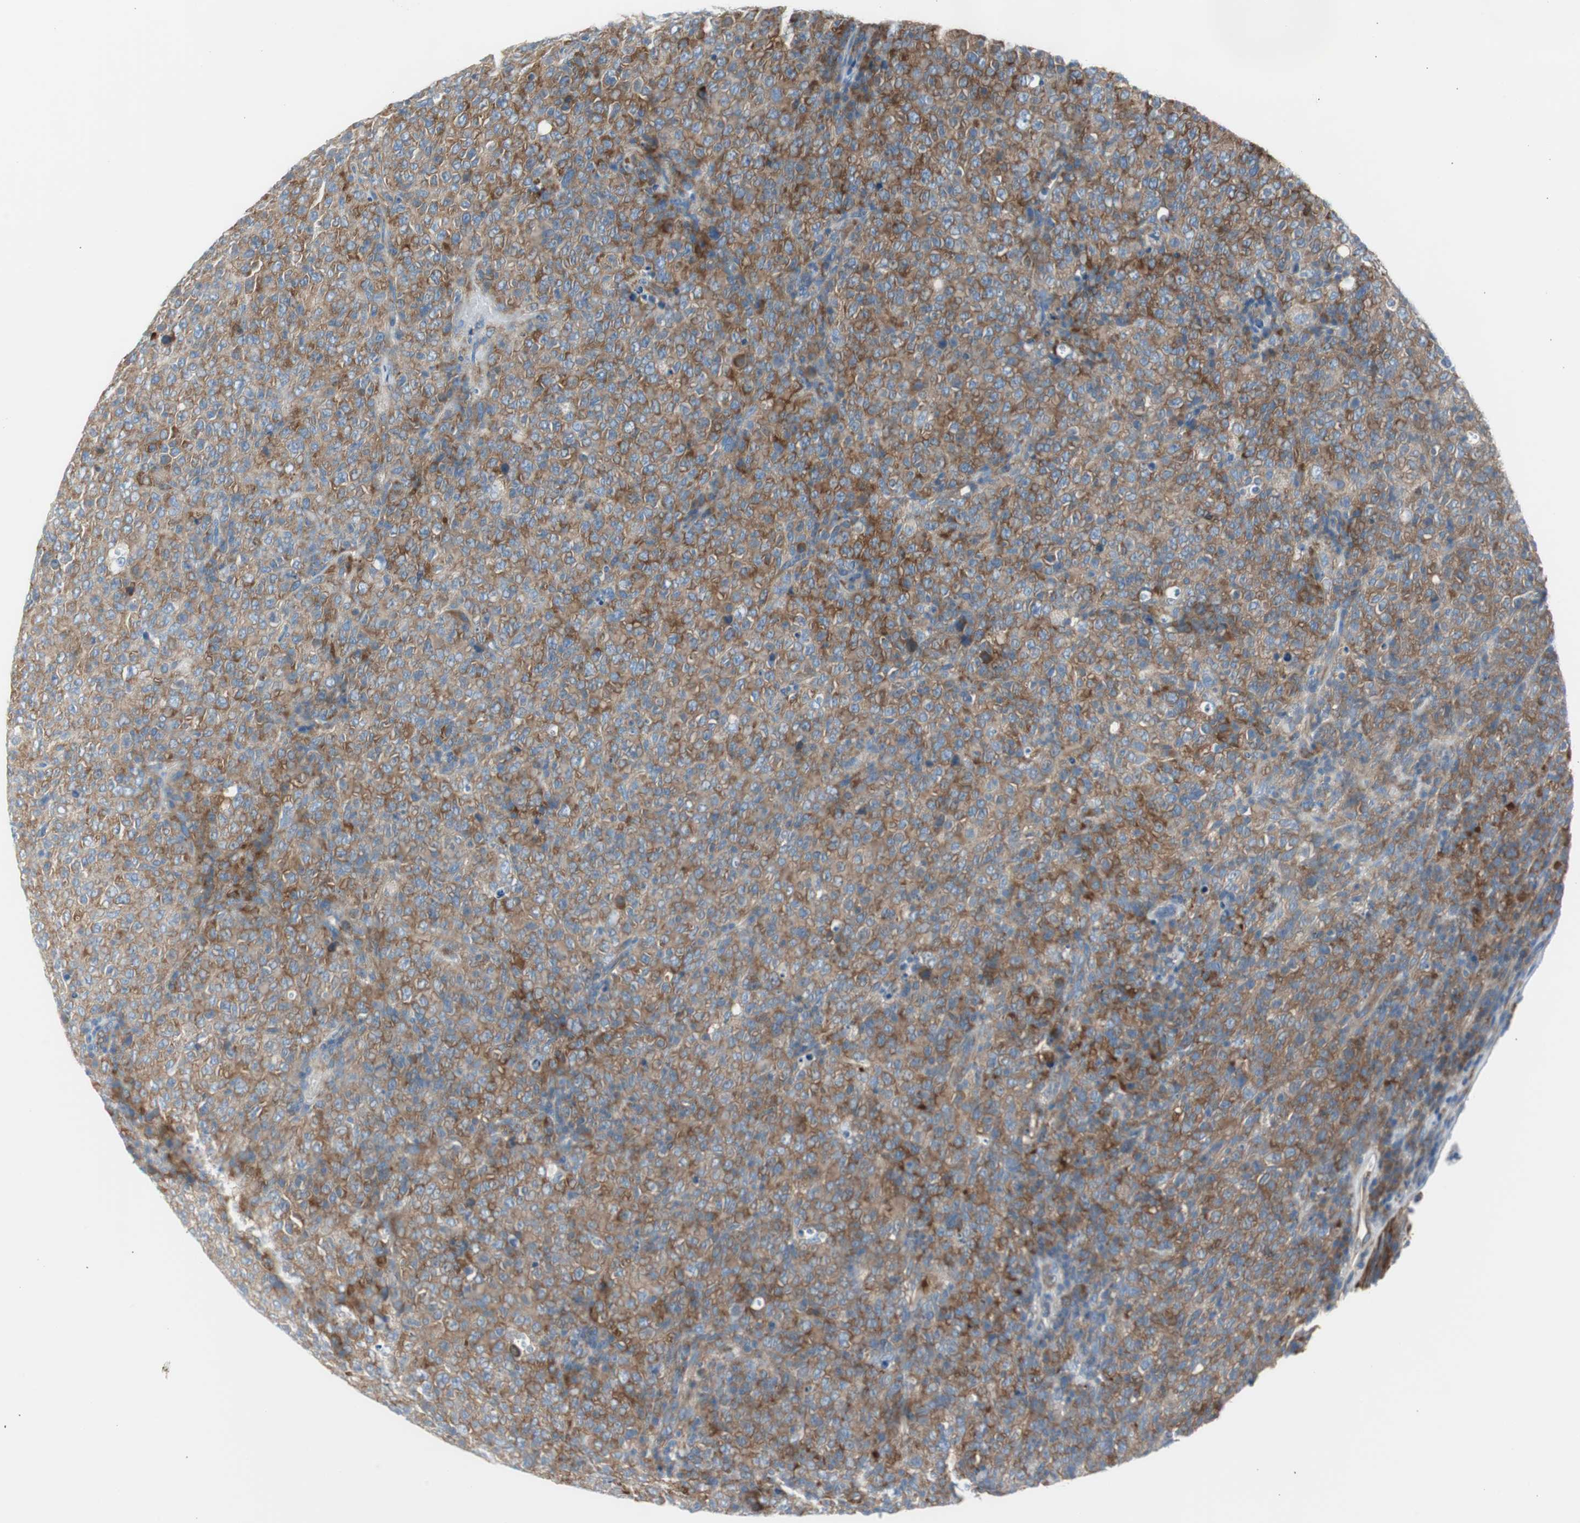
{"staining": {"intensity": "moderate", "quantity": ">75%", "location": "cytoplasmic/membranous"}, "tissue": "lymphoma", "cell_type": "Tumor cells", "image_type": "cancer", "snomed": [{"axis": "morphology", "description": "Malignant lymphoma, non-Hodgkin's type, High grade"}, {"axis": "topography", "description": "Tonsil"}], "caption": "About >75% of tumor cells in human malignant lymphoma, non-Hodgkin's type (high-grade) exhibit moderate cytoplasmic/membranous protein positivity as visualized by brown immunohistochemical staining.", "gene": "RPS12", "patient": {"sex": "female", "age": 36}}